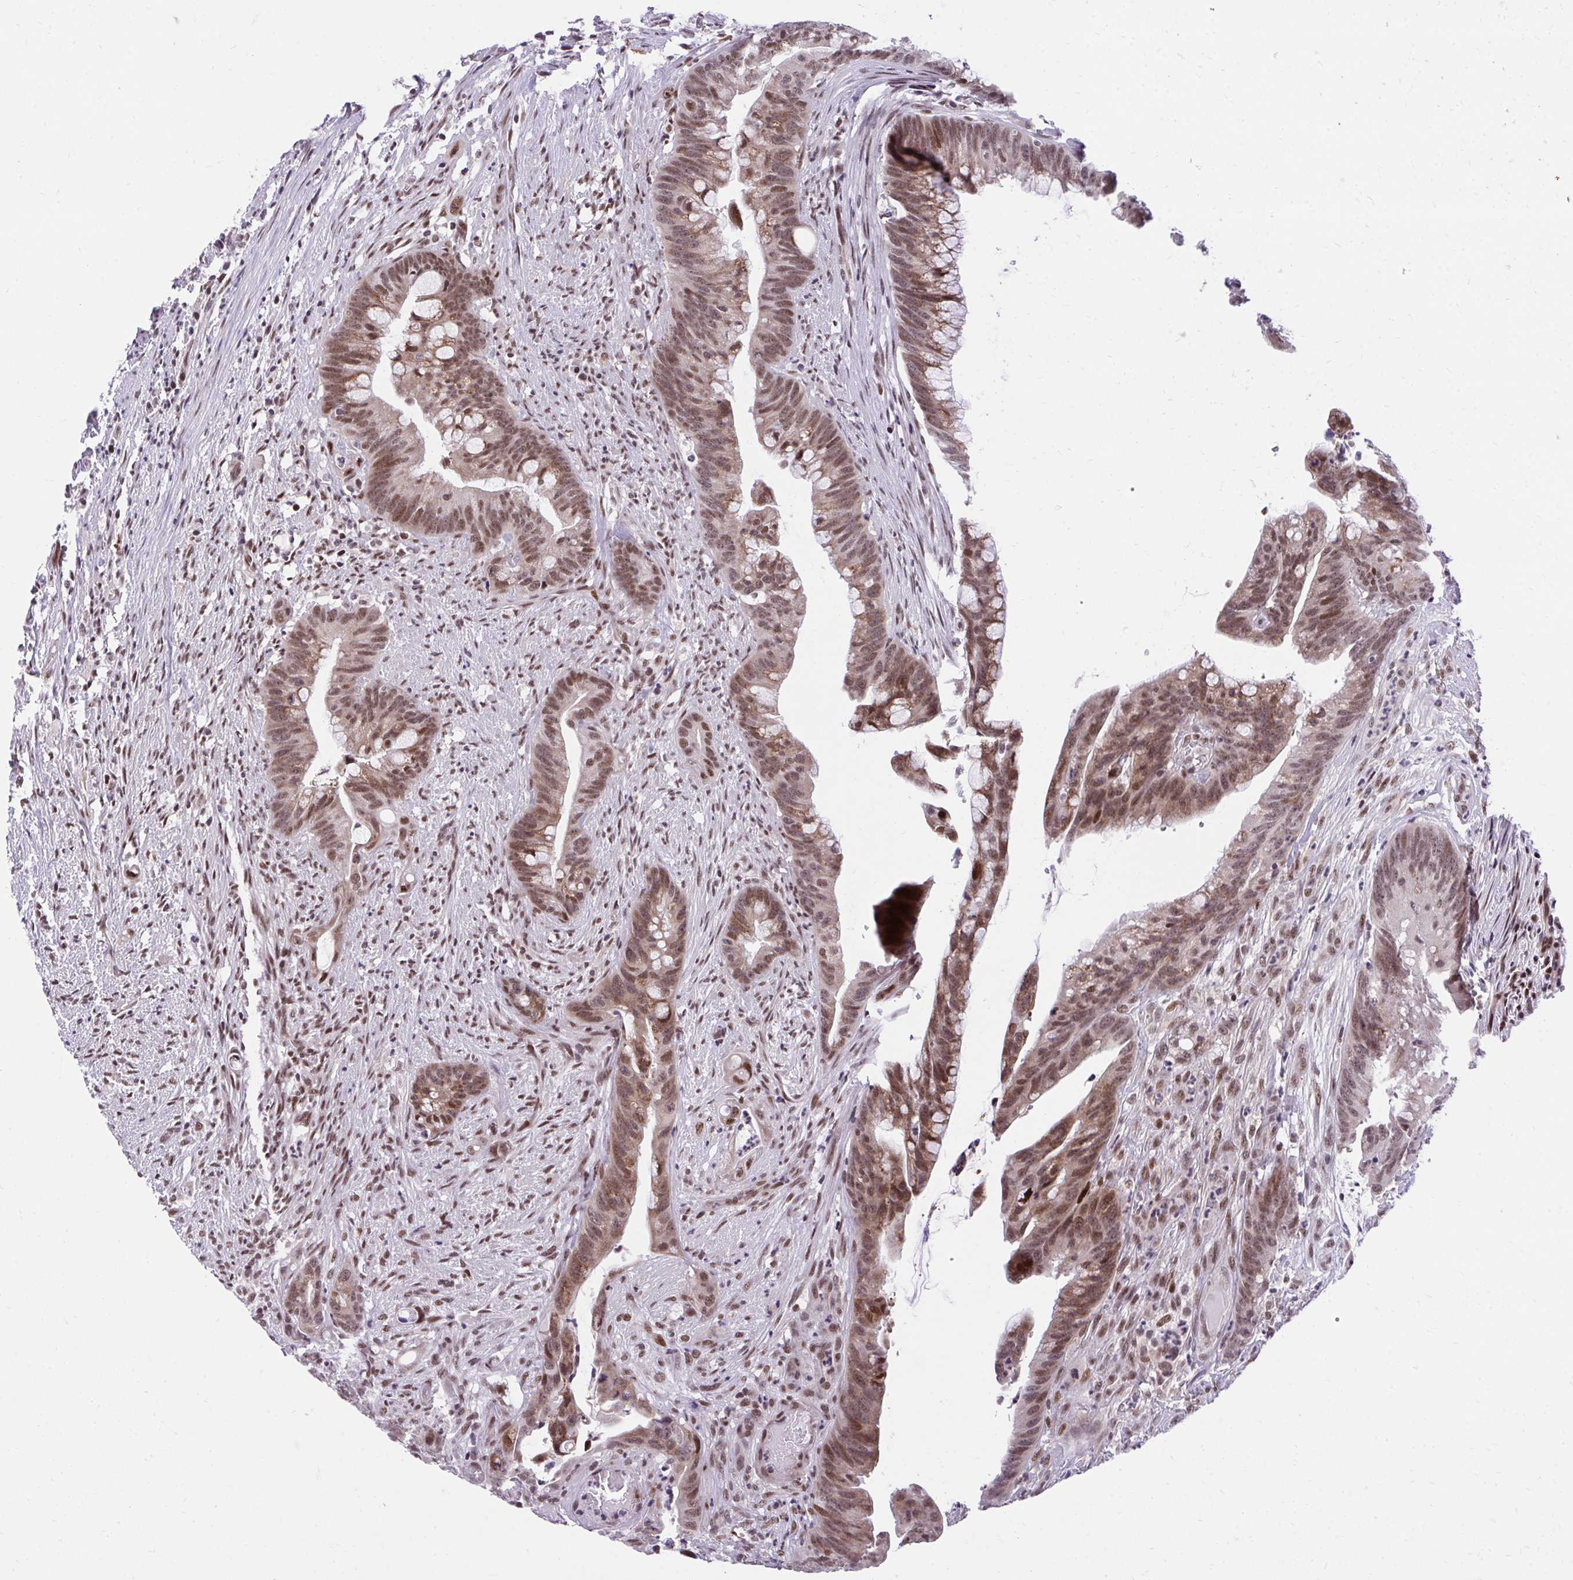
{"staining": {"intensity": "moderate", "quantity": ">75%", "location": "nuclear"}, "tissue": "colorectal cancer", "cell_type": "Tumor cells", "image_type": "cancer", "snomed": [{"axis": "morphology", "description": "Adenocarcinoma, NOS"}, {"axis": "topography", "description": "Colon"}], "caption": "Colorectal cancer stained with a protein marker demonstrates moderate staining in tumor cells.", "gene": "HOXA4", "patient": {"sex": "male", "age": 62}}